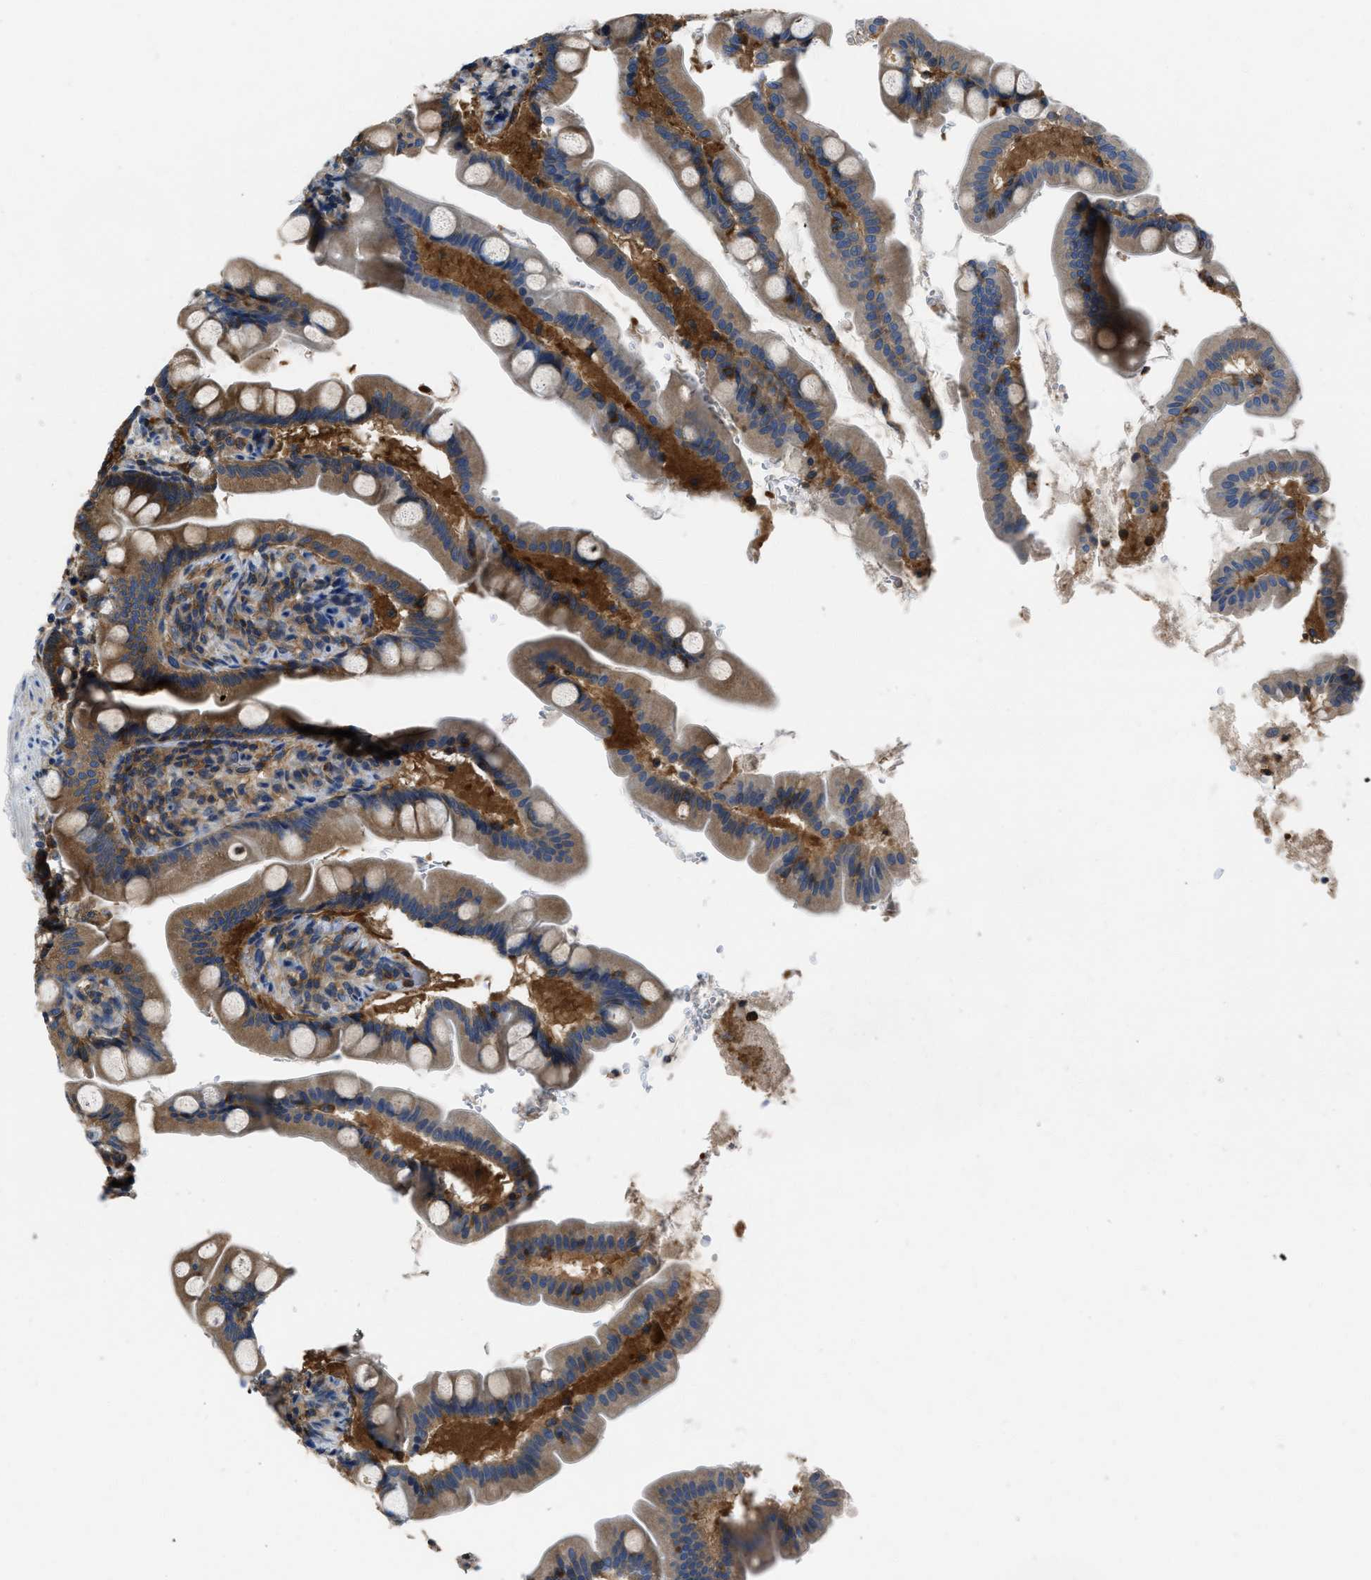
{"staining": {"intensity": "strong", "quantity": "25%-75%", "location": "cytoplasmic/membranous"}, "tissue": "small intestine", "cell_type": "Glandular cells", "image_type": "normal", "snomed": [{"axis": "morphology", "description": "Normal tissue, NOS"}, {"axis": "topography", "description": "Small intestine"}], "caption": "Protein staining reveals strong cytoplasmic/membranous staining in approximately 25%-75% of glandular cells in benign small intestine. The protein is shown in brown color, while the nuclei are stained blue.", "gene": "YARS1", "patient": {"sex": "female", "age": 56}}